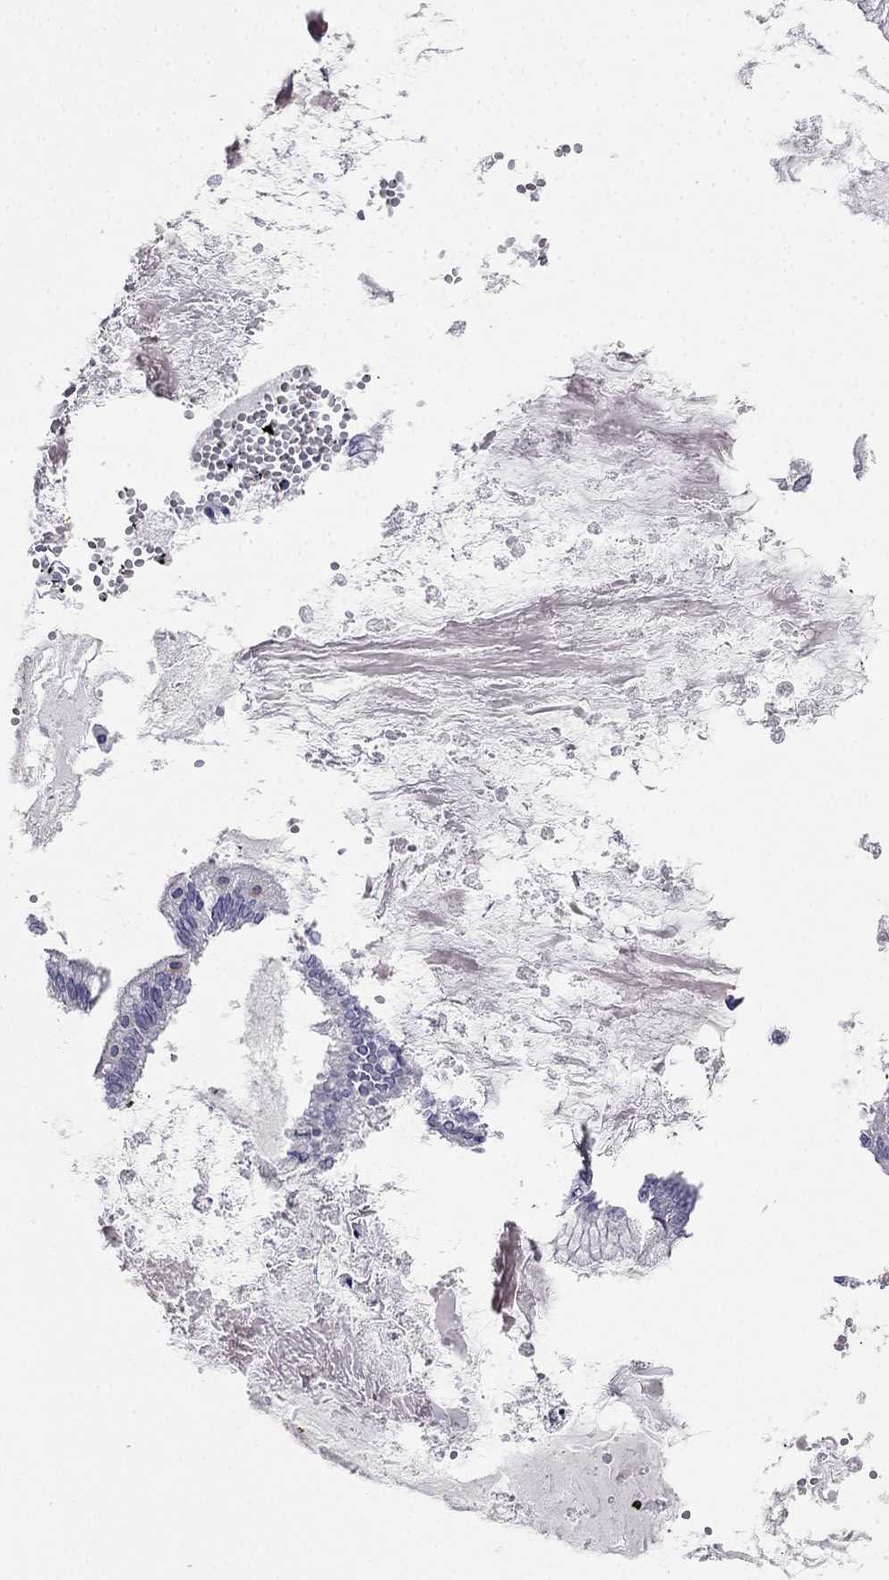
{"staining": {"intensity": "negative", "quantity": "none", "location": "none"}, "tissue": "ovarian cancer", "cell_type": "Tumor cells", "image_type": "cancer", "snomed": [{"axis": "morphology", "description": "Cystadenocarcinoma, mucinous, NOS"}, {"axis": "topography", "description": "Ovary"}], "caption": "A high-resolution micrograph shows immunohistochemistry (IHC) staining of mucinous cystadenocarcinoma (ovarian), which reveals no significant positivity in tumor cells.", "gene": "C16orf89", "patient": {"sex": "female", "age": 67}}